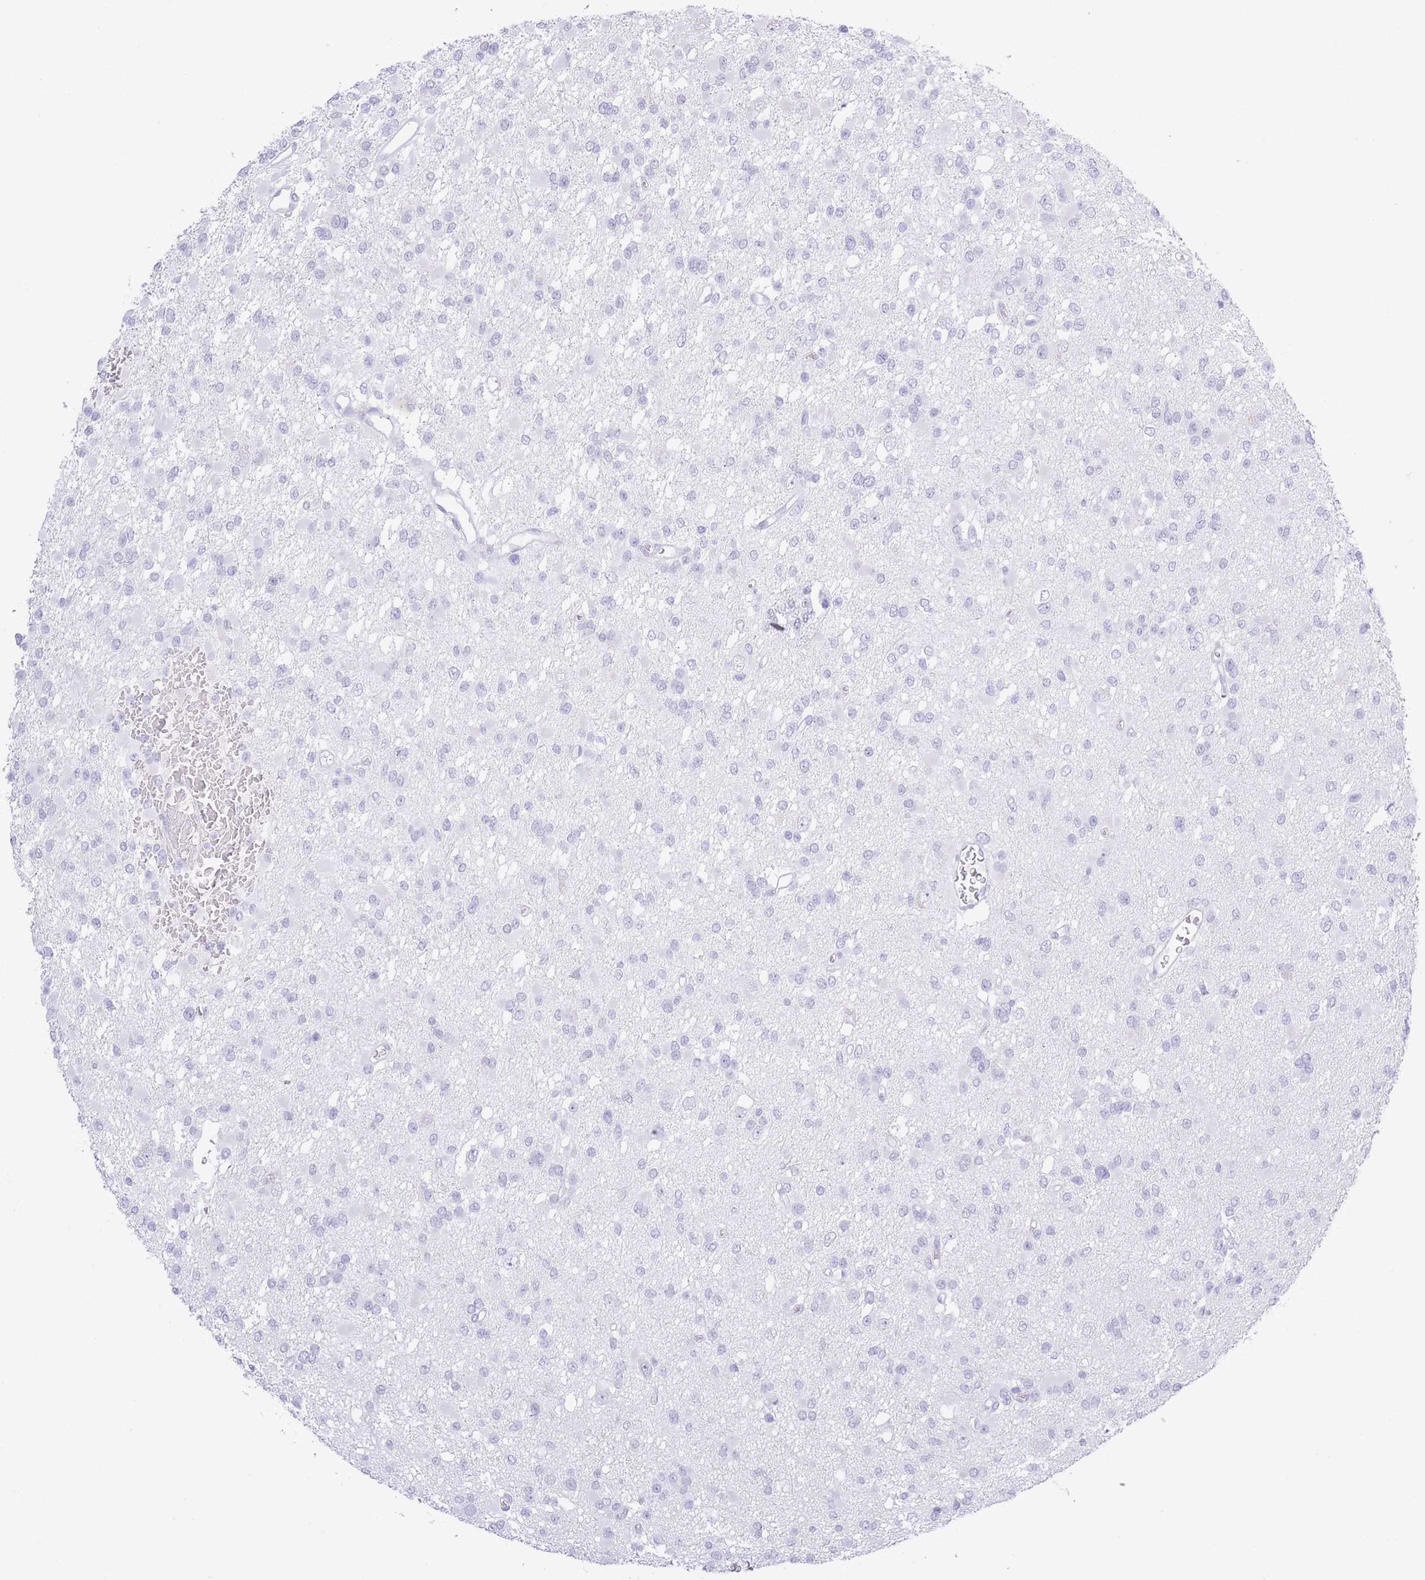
{"staining": {"intensity": "negative", "quantity": "none", "location": "none"}, "tissue": "glioma", "cell_type": "Tumor cells", "image_type": "cancer", "snomed": [{"axis": "morphology", "description": "Glioma, malignant, Low grade"}, {"axis": "topography", "description": "Brain"}], "caption": "DAB immunohistochemical staining of glioma exhibits no significant staining in tumor cells. (DAB (3,3'-diaminobenzidine) IHC visualized using brightfield microscopy, high magnification).", "gene": "PKLR", "patient": {"sex": "female", "age": 22}}